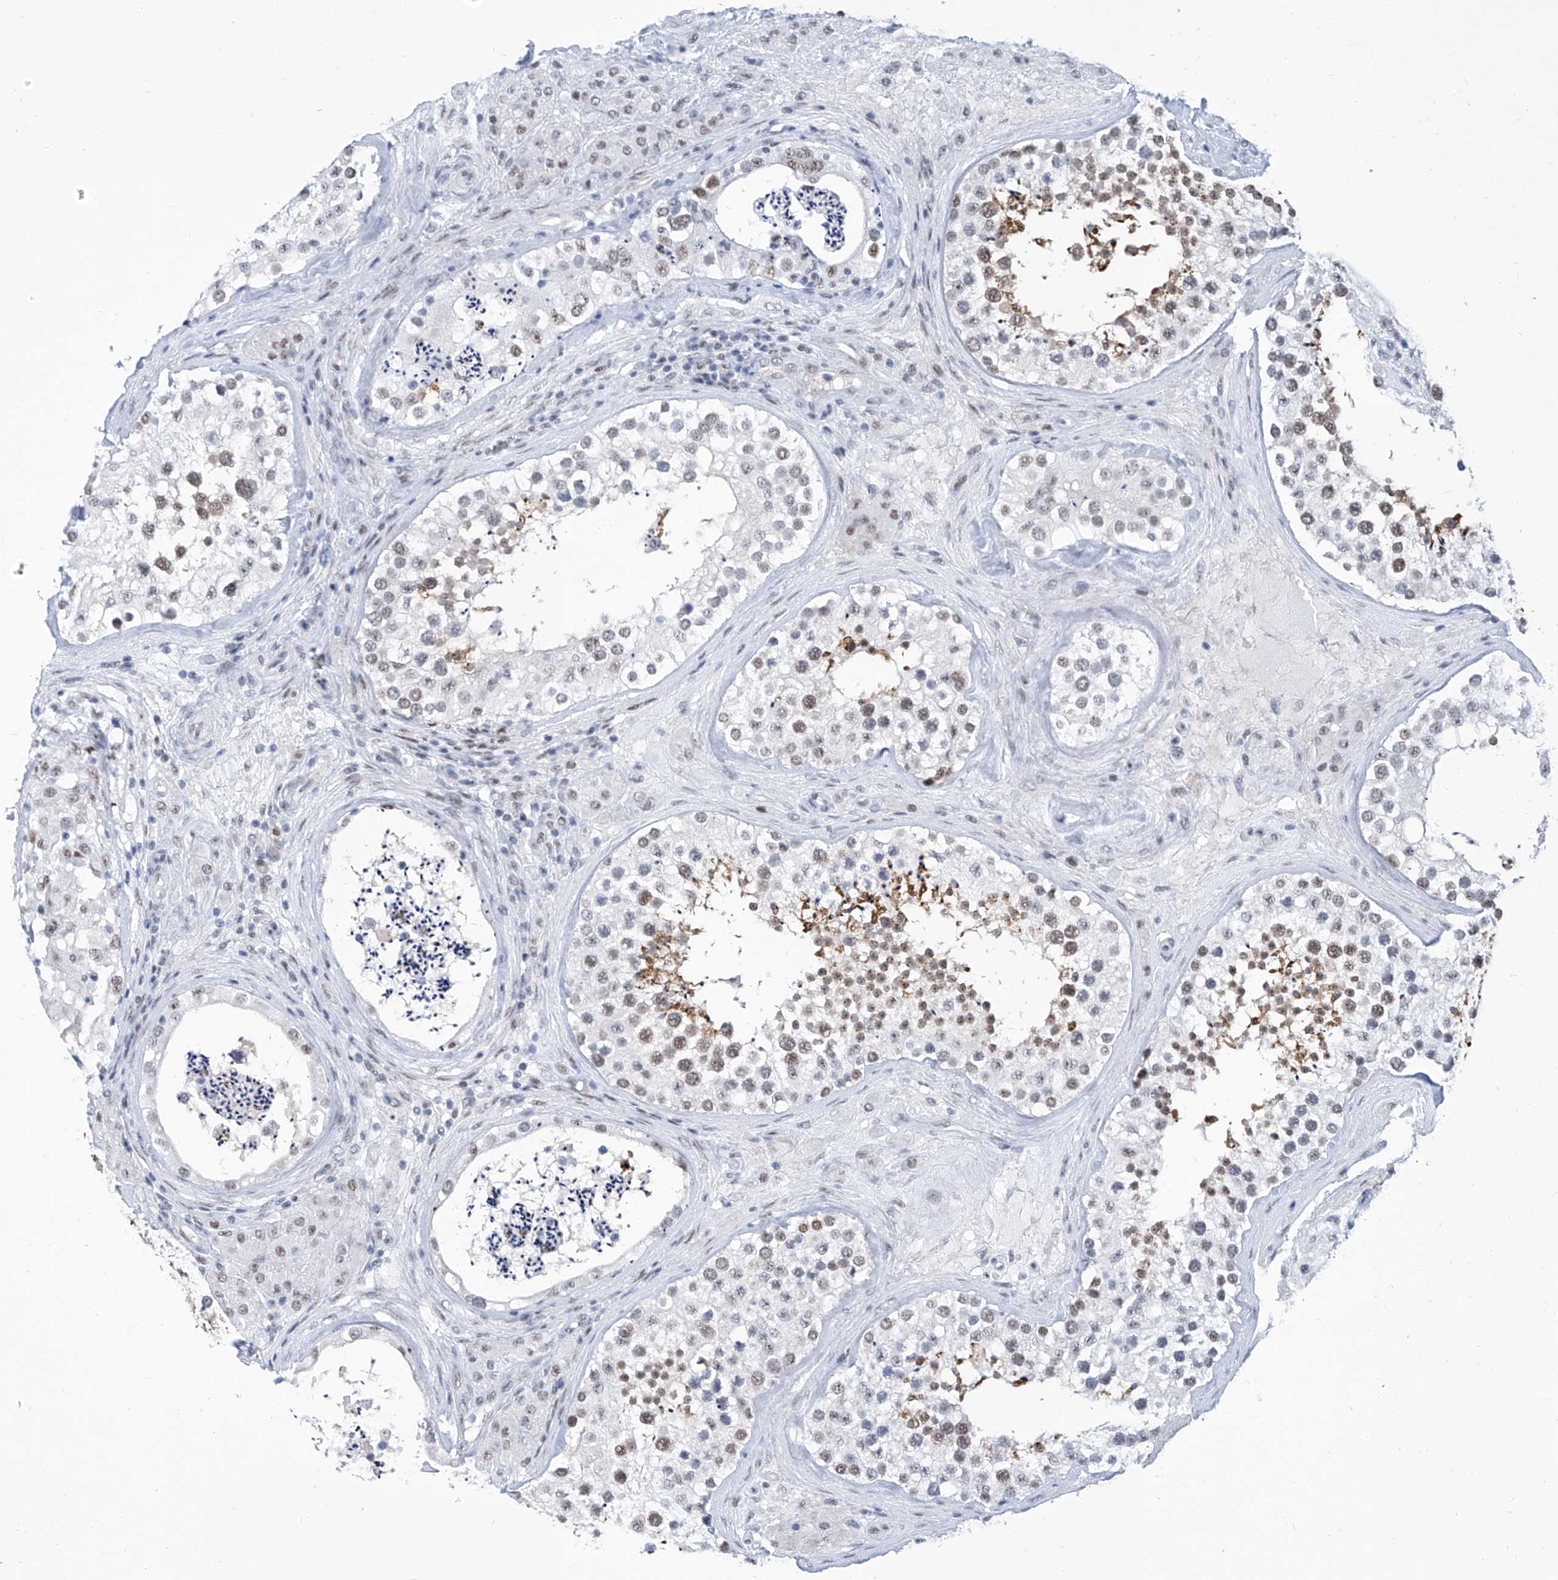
{"staining": {"intensity": "moderate", "quantity": "25%-75%", "location": "nuclear"}, "tissue": "testis", "cell_type": "Cells in seminiferous ducts", "image_type": "normal", "snomed": [{"axis": "morphology", "description": "Normal tissue, NOS"}, {"axis": "topography", "description": "Testis"}], "caption": "Moderate nuclear staining is identified in about 25%-75% of cells in seminiferous ducts in unremarkable testis.", "gene": "SART1", "patient": {"sex": "male", "age": 46}}